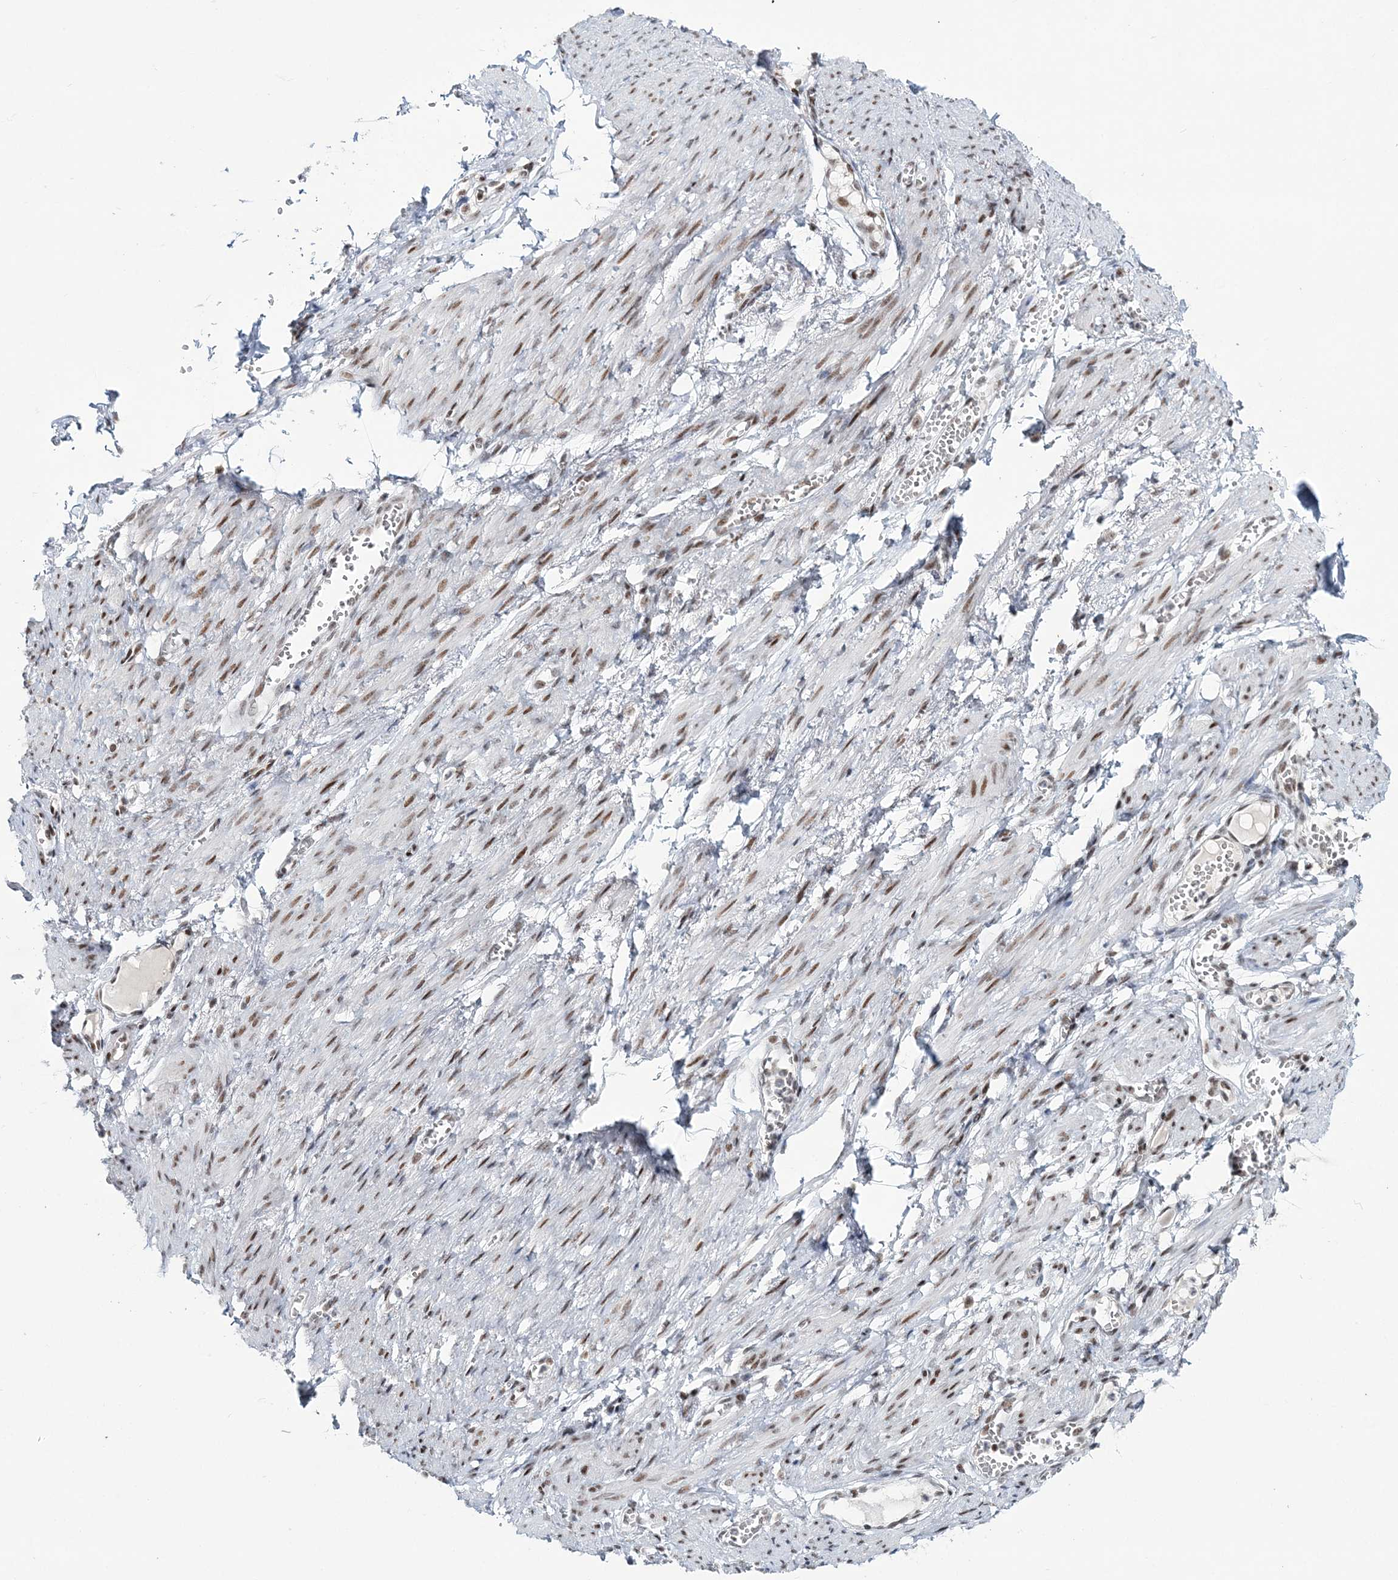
{"staining": {"intensity": "negative", "quantity": "none", "location": "none"}, "tissue": "adipose tissue", "cell_type": "Adipocytes", "image_type": "normal", "snomed": [{"axis": "morphology", "description": "Normal tissue, NOS"}, {"axis": "topography", "description": "Smooth muscle"}, {"axis": "topography", "description": "Peripheral nerve tissue"}], "caption": "There is no significant positivity in adipocytes of adipose tissue. (DAB IHC with hematoxylin counter stain).", "gene": "LRRFIP2", "patient": {"sex": "female", "age": 39}}